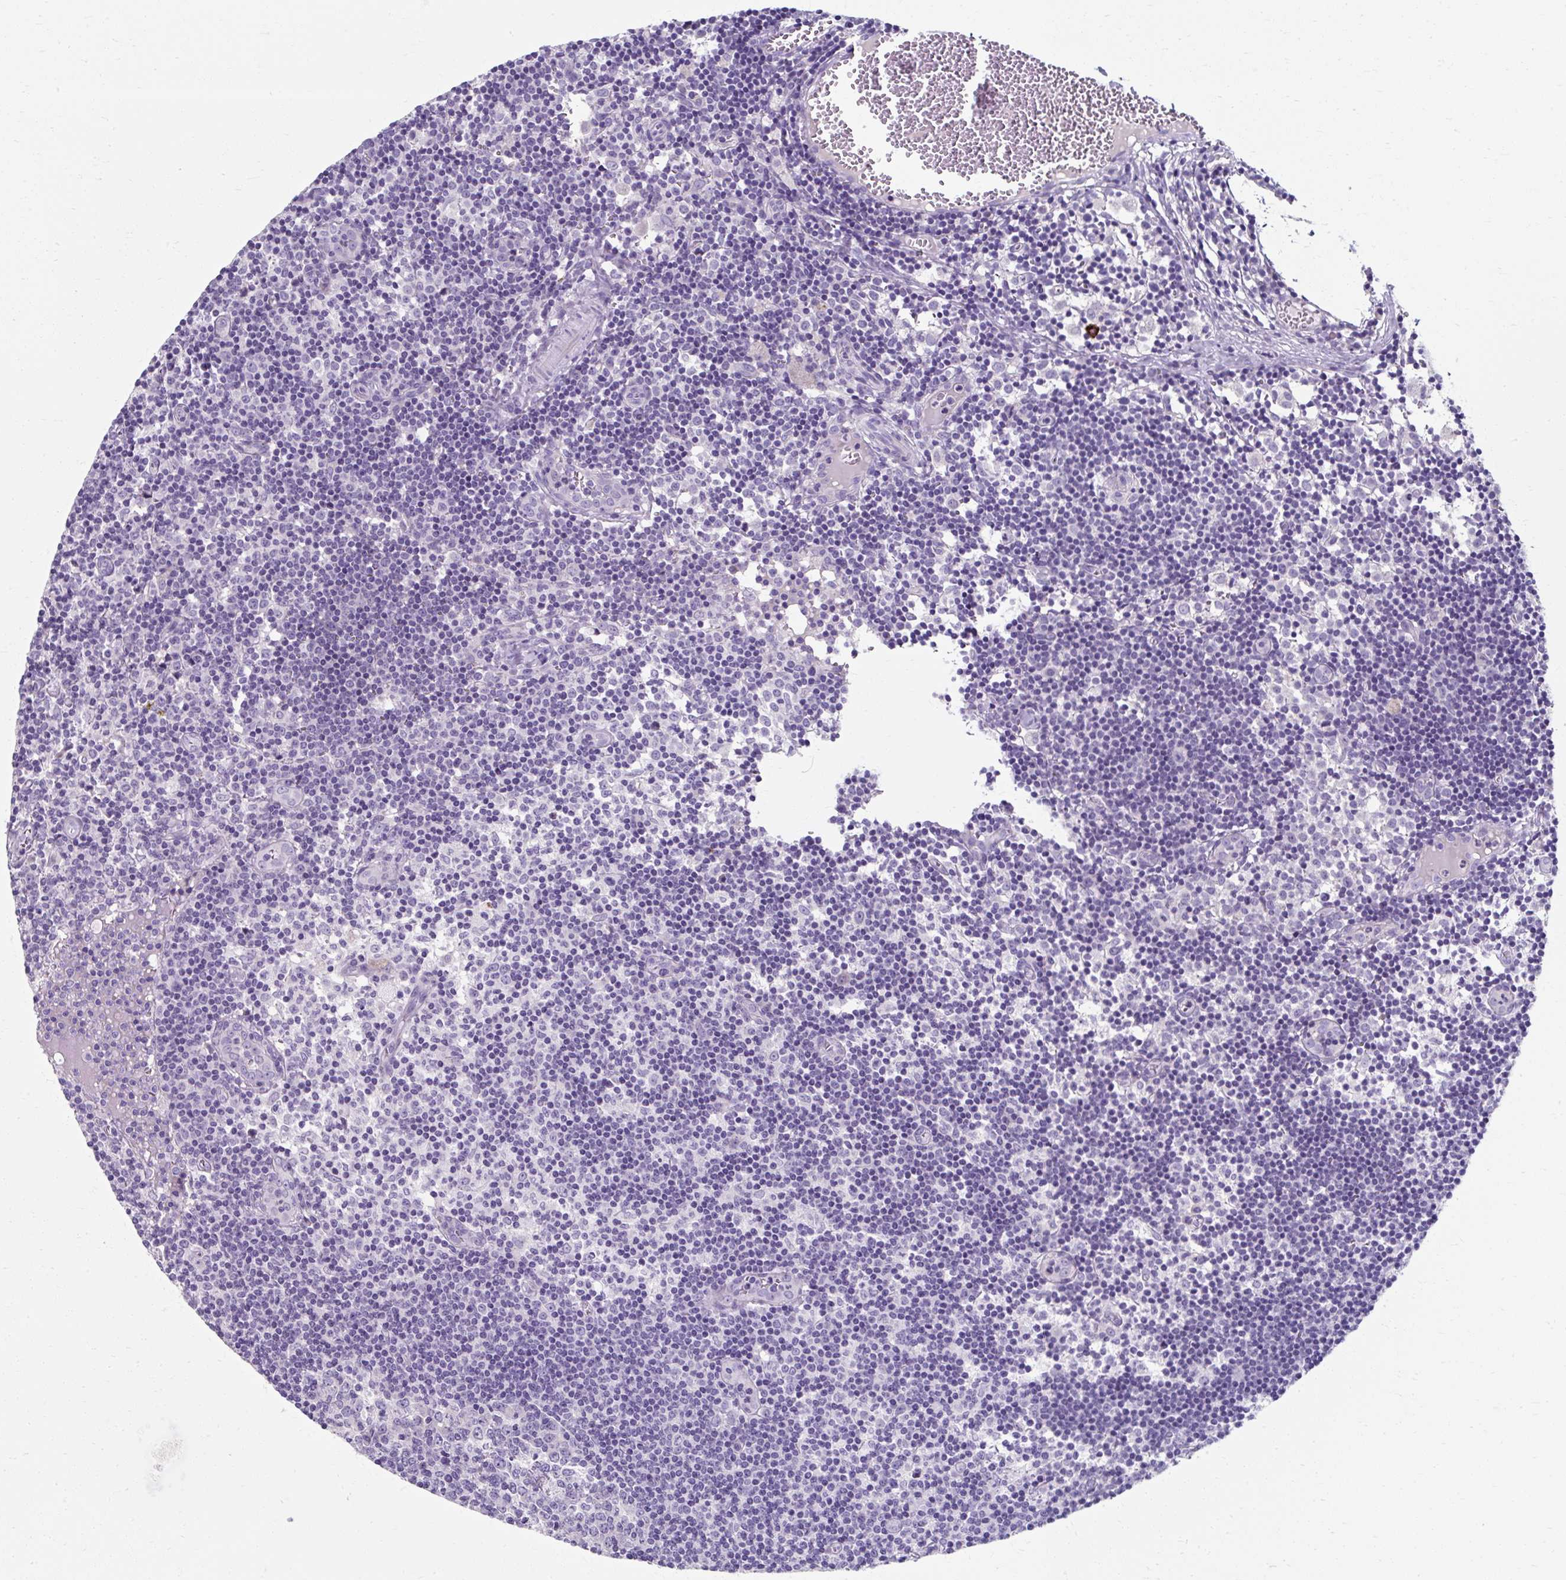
{"staining": {"intensity": "negative", "quantity": "none", "location": "none"}, "tissue": "lymph node", "cell_type": "Germinal center cells", "image_type": "normal", "snomed": [{"axis": "morphology", "description": "Normal tissue, NOS"}, {"axis": "topography", "description": "Lymph node"}], "caption": "This is a histopathology image of immunohistochemistry (IHC) staining of normal lymph node, which shows no expression in germinal center cells. (Immunohistochemistry, brightfield microscopy, high magnification).", "gene": "ZNF555", "patient": {"sex": "female", "age": 45}}